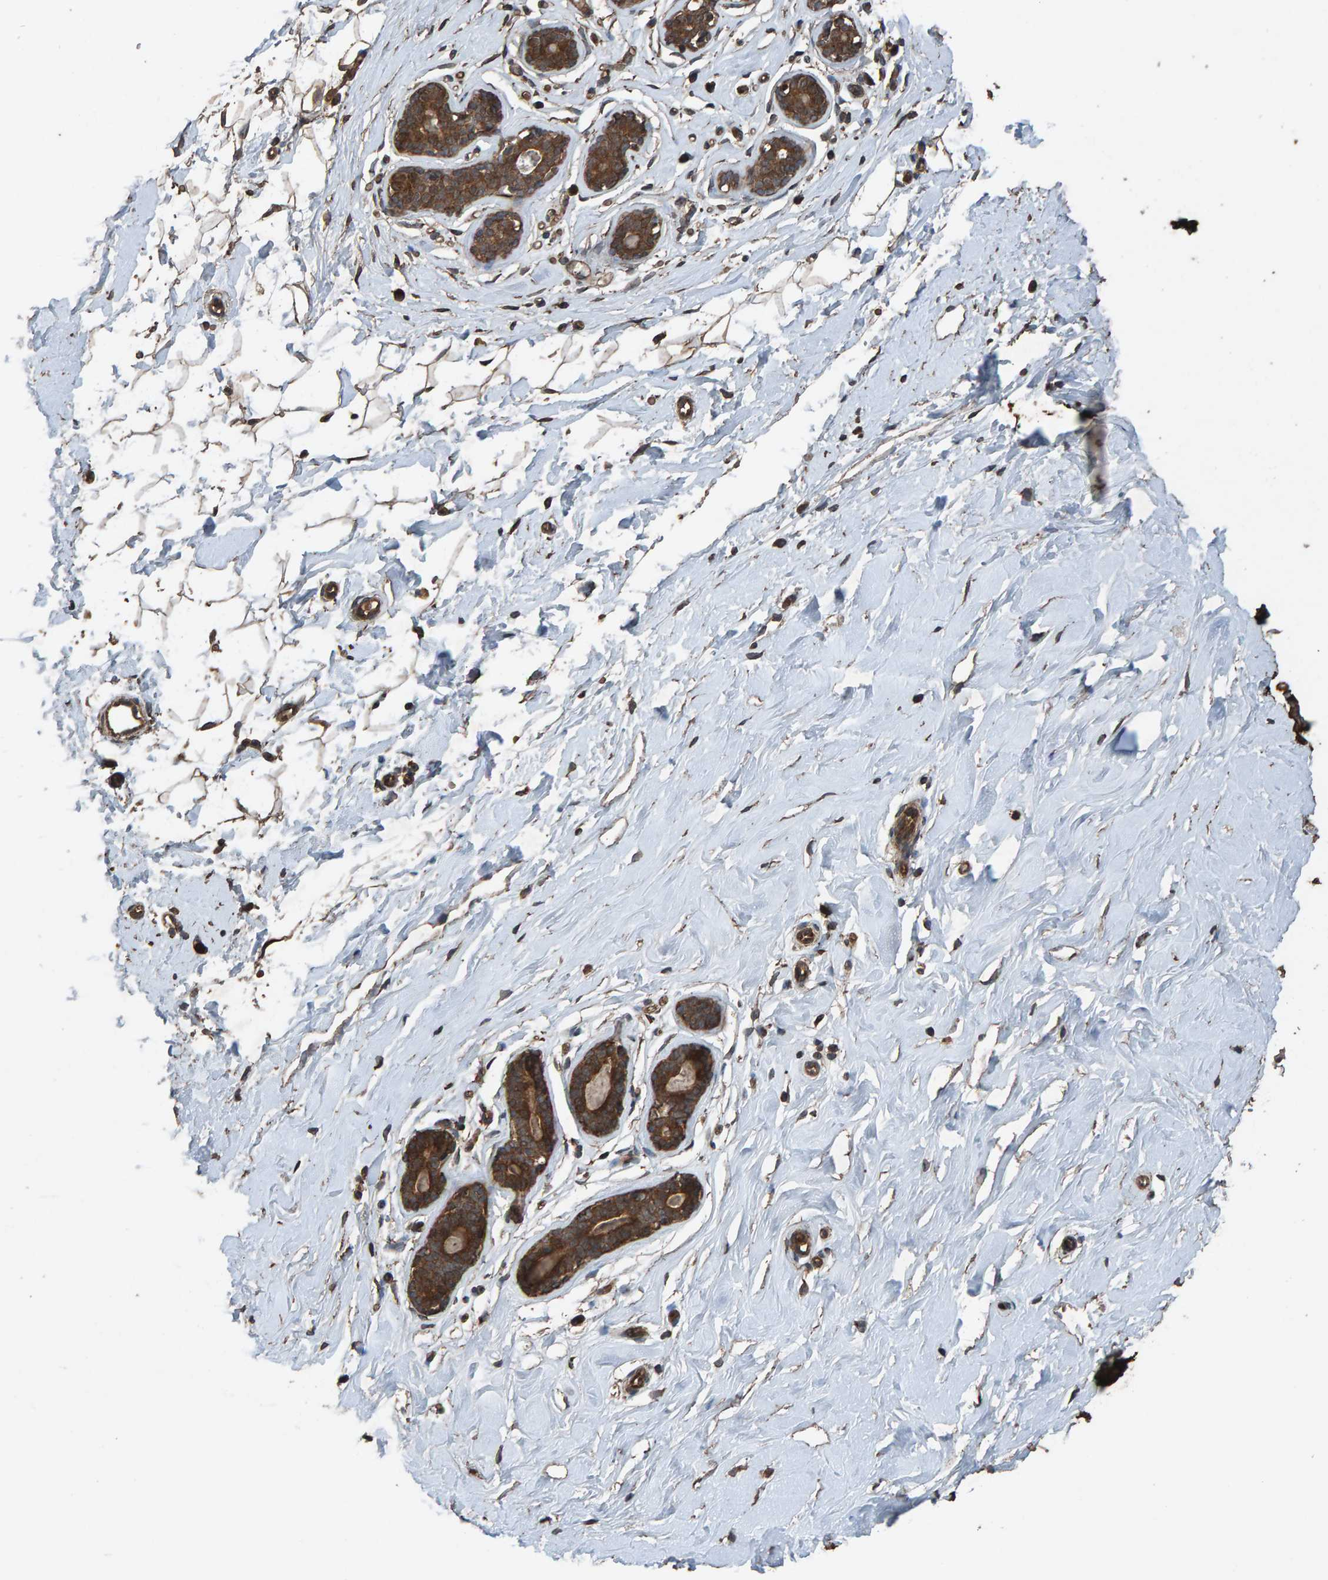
{"staining": {"intensity": "moderate", "quantity": ">75%", "location": "cytoplasmic/membranous"}, "tissue": "breast", "cell_type": "Adipocytes", "image_type": "normal", "snomed": [{"axis": "morphology", "description": "Normal tissue, NOS"}, {"axis": "topography", "description": "Breast"}], "caption": "A high-resolution micrograph shows immunohistochemistry (IHC) staining of normal breast, which reveals moderate cytoplasmic/membranous expression in about >75% of adipocytes.", "gene": "DUS1L", "patient": {"sex": "female", "age": 23}}